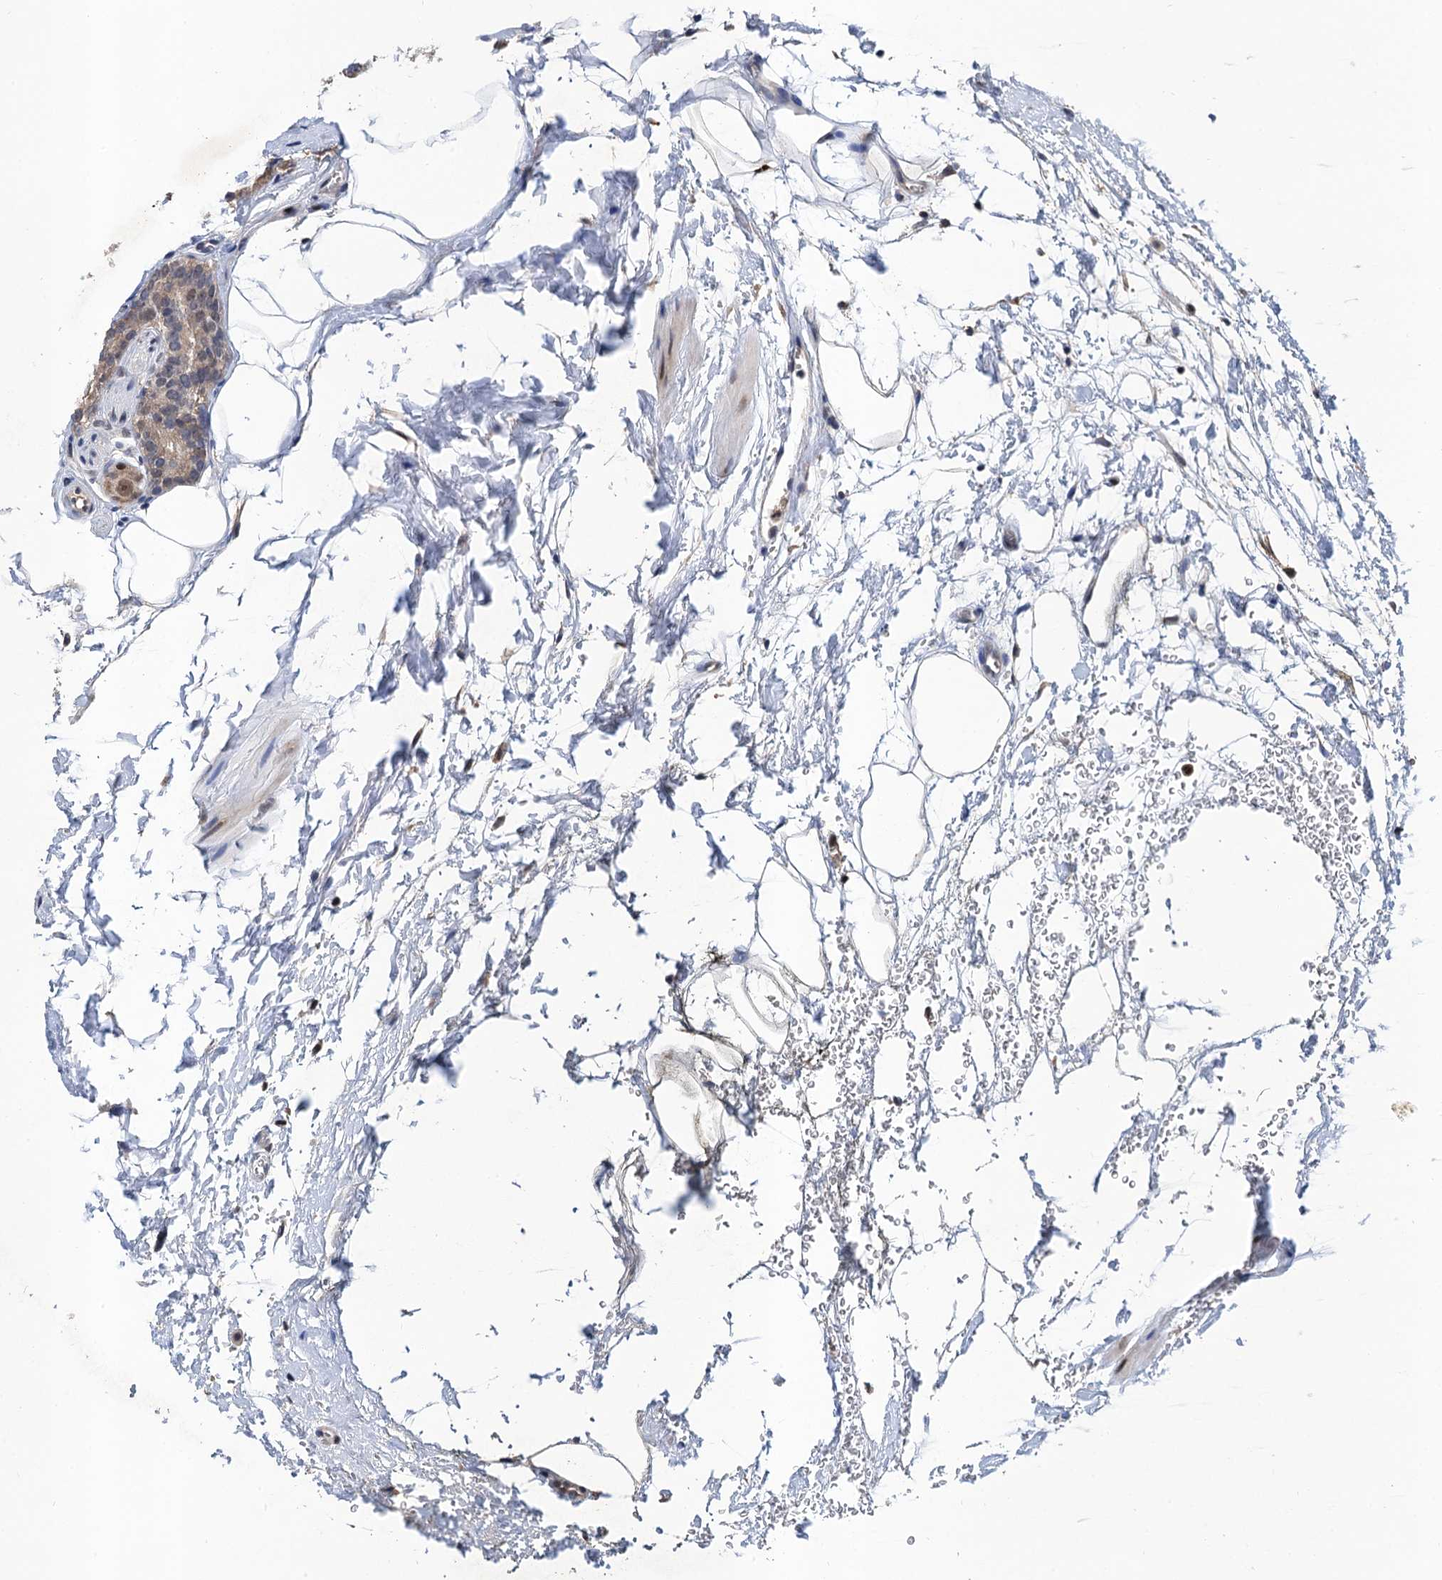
{"staining": {"intensity": "weak", "quantity": "<25%", "location": "nuclear"}, "tissue": "prostate cancer", "cell_type": "Tumor cells", "image_type": "cancer", "snomed": [{"axis": "morphology", "description": "Adenocarcinoma, High grade"}, {"axis": "topography", "description": "Prostate"}], "caption": "There is no significant staining in tumor cells of prostate cancer.", "gene": "TSEN34", "patient": {"sex": "male", "age": 56}}